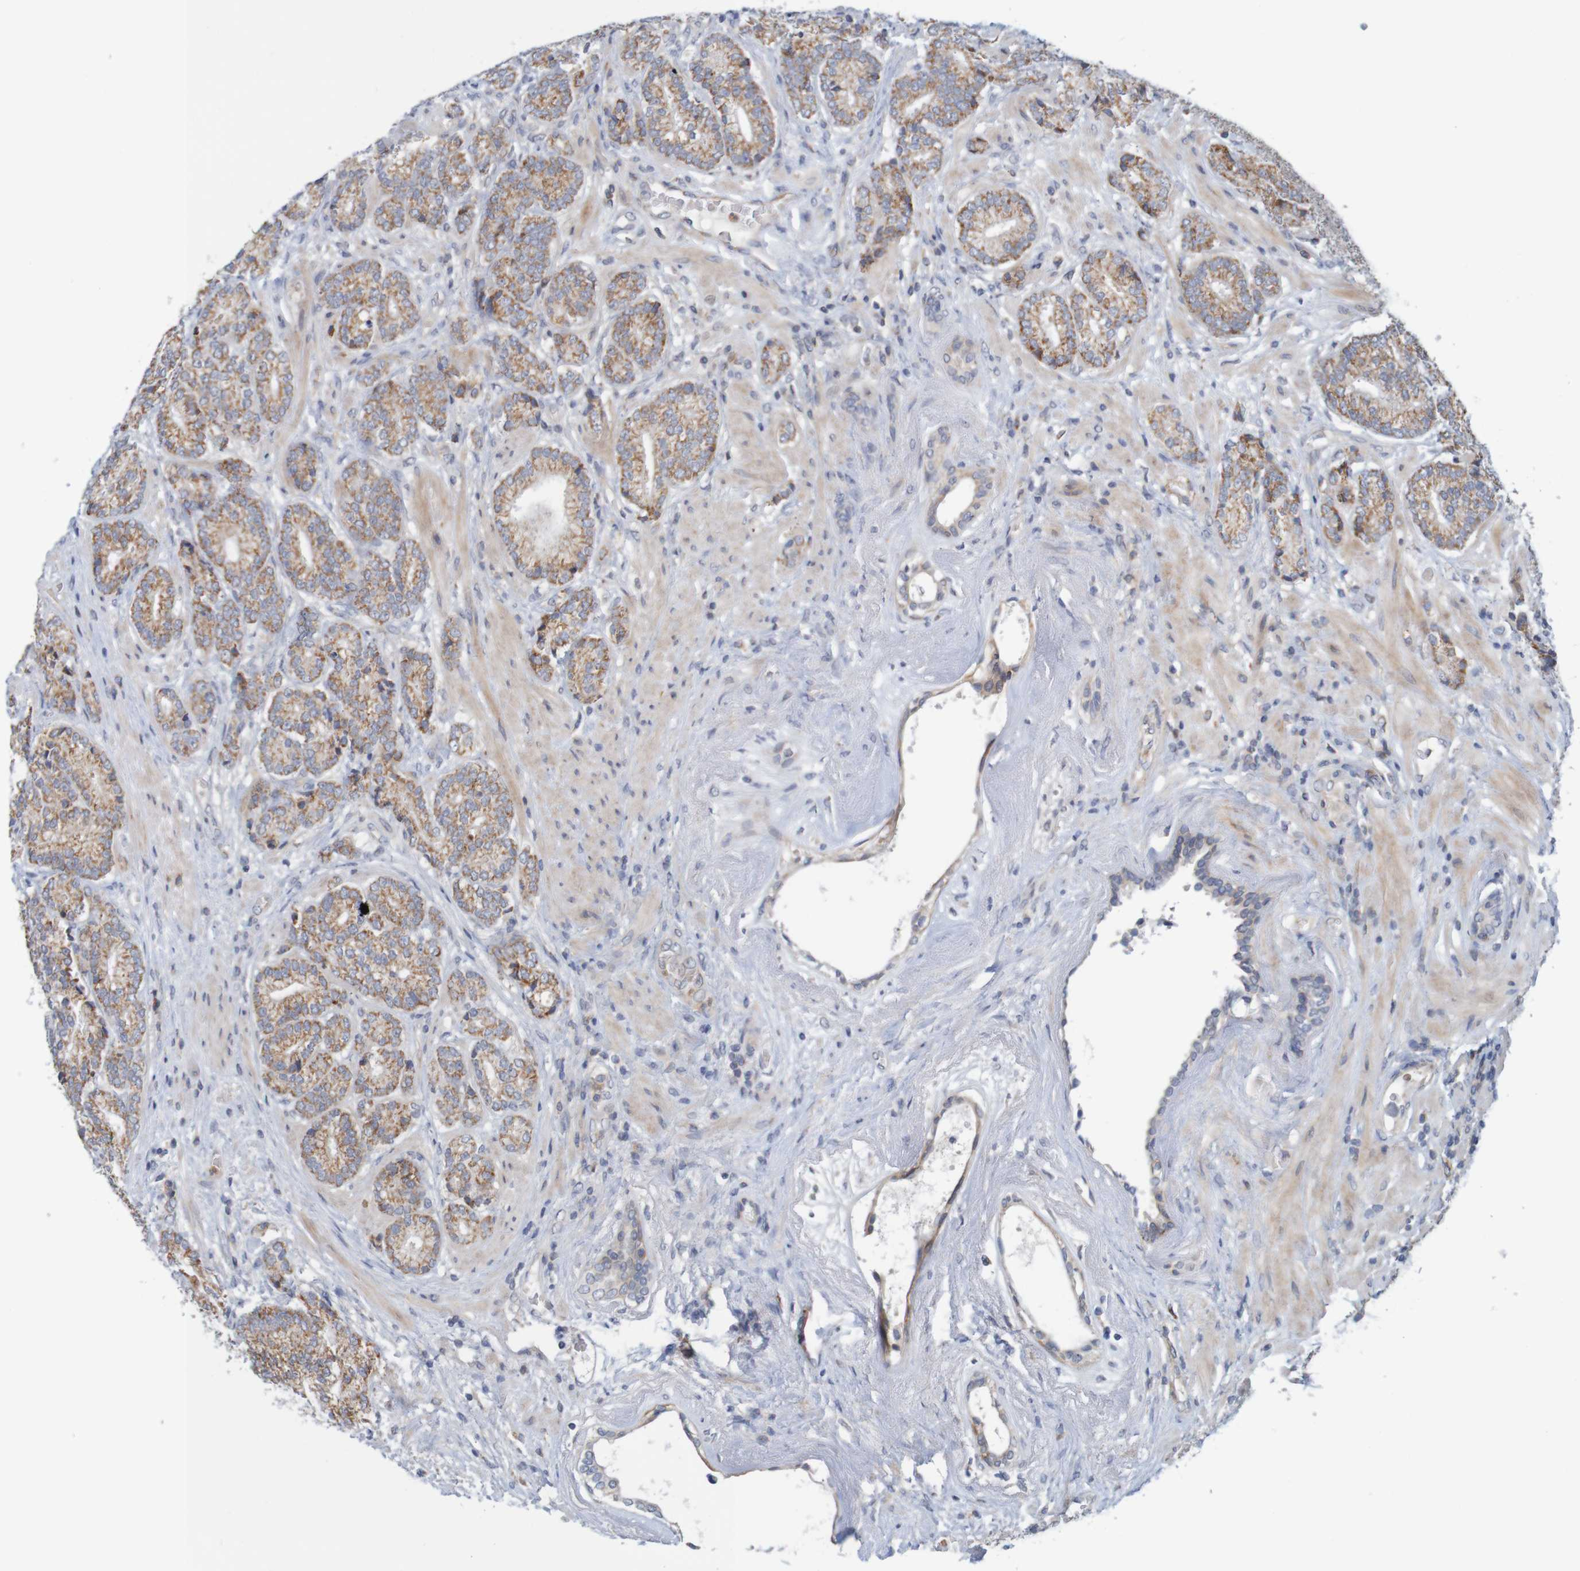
{"staining": {"intensity": "strong", "quantity": ">75%", "location": "cytoplasmic/membranous"}, "tissue": "prostate cancer", "cell_type": "Tumor cells", "image_type": "cancer", "snomed": [{"axis": "morphology", "description": "Adenocarcinoma, High grade"}, {"axis": "topography", "description": "Prostate"}], "caption": "The photomicrograph exhibits a brown stain indicating the presence of a protein in the cytoplasmic/membranous of tumor cells in prostate cancer.", "gene": "NAV2", "patient": {"sex": "male", "age": 61}}